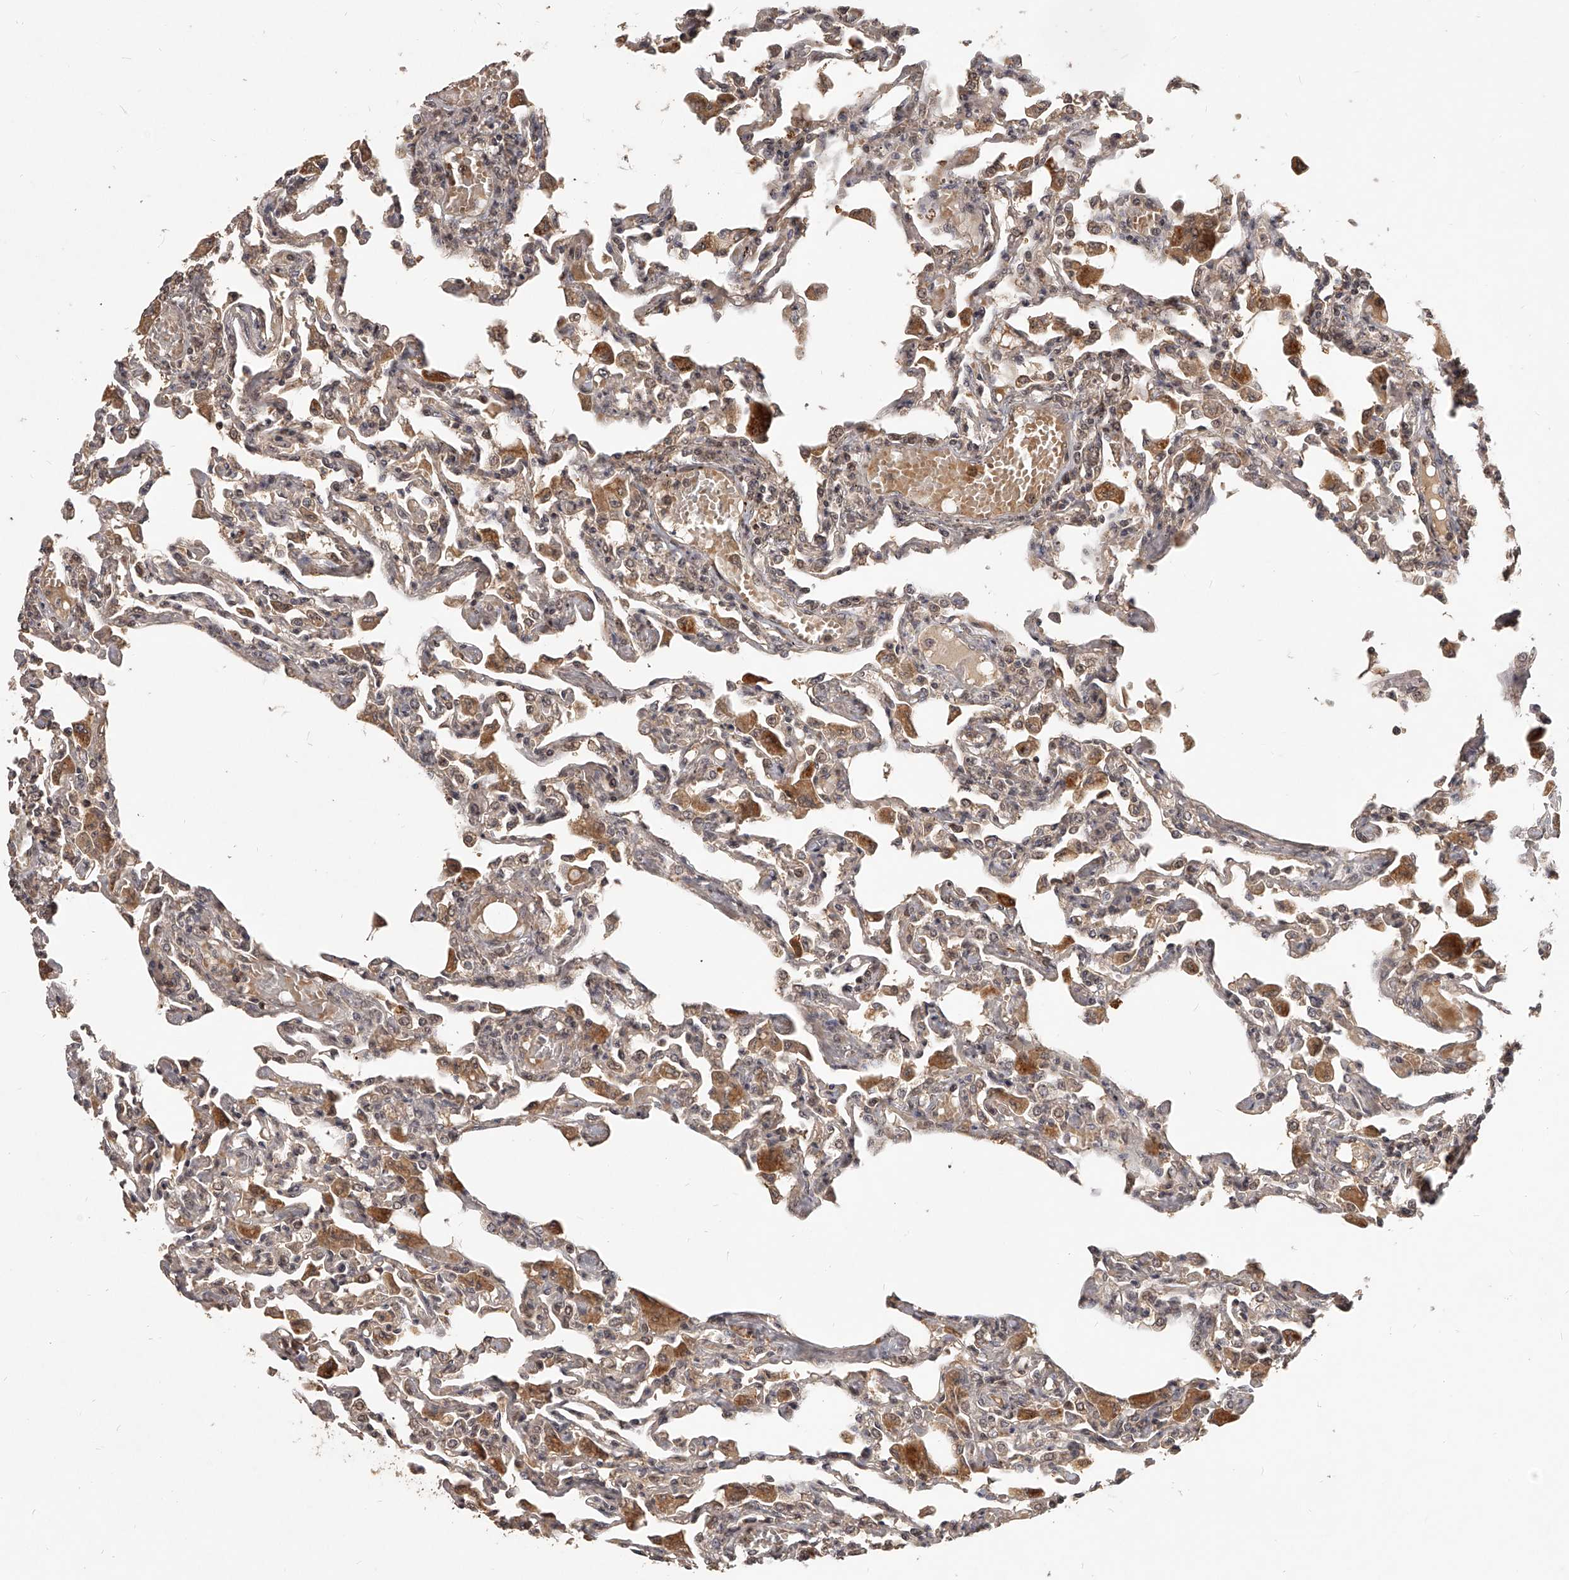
{"staining": {"intensity": "weak", "quantity": "25%-75%", "location": "cytoplasmic/membranous,nuclear"}, "tissue": "lung", "cell_type": "Alveolar cells", "image_type": "normal", "snomed": [{"axis": "morphology", "description": "Normal tissue, NOS"}, {"axis": "topography", "description": "Bronchus"}, {"axis": "topography", "description": "Lung"}], "caption": "A histopathology image showing weak cytoplasmic/membranous,nuclear expression in approximately 25%-75% of alveolar cells in unremarkable lung, as visualized by brown immunohistochemical staining.", "gene": "SLC37A1", "patient": {"sex": "female", "age": 49}}